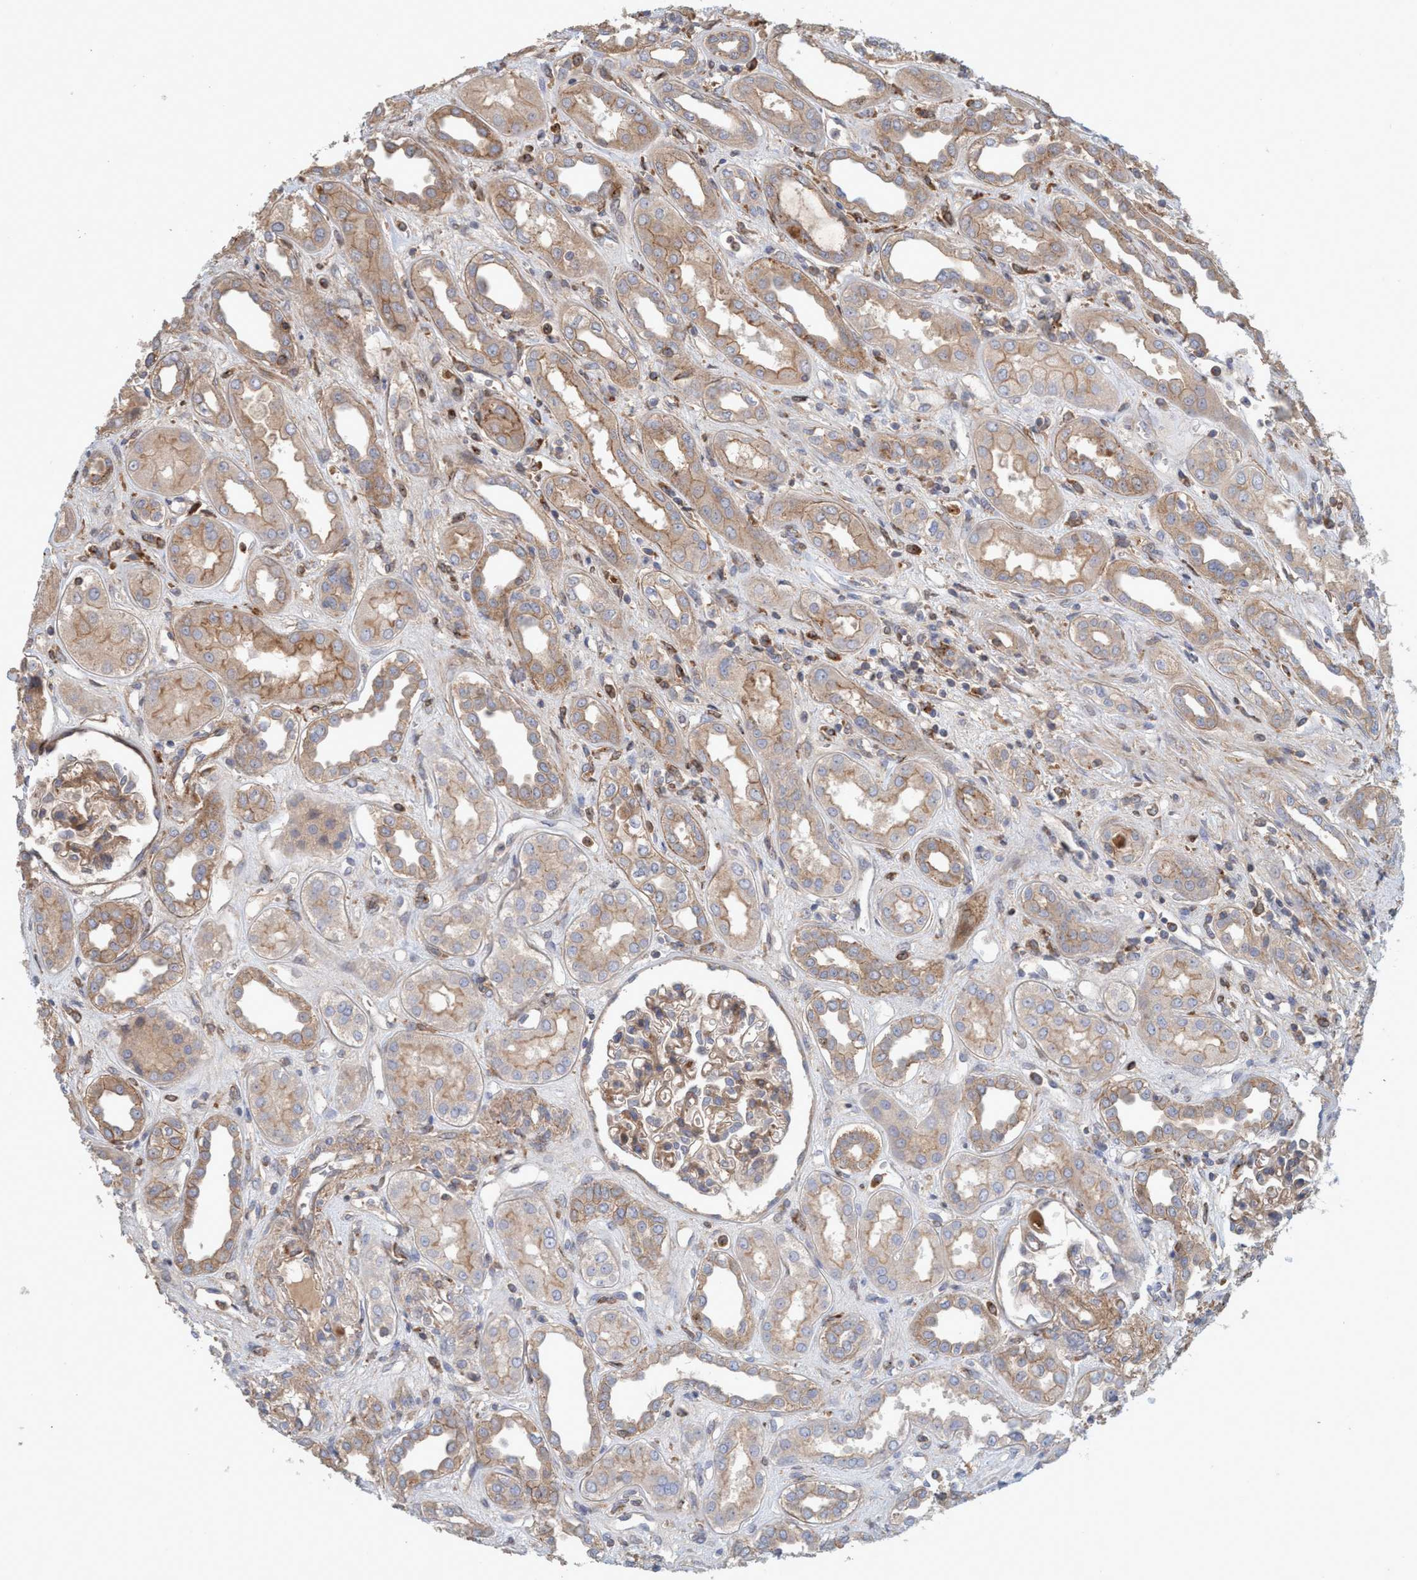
{"staining": {"intensity": "moderate", "quantity": ">75%", "location": "cytoplasmic/membranous"}, "tissue": "kidney", "cell_type": "Cells in glomeruli", "image_type": "normal", "snomed": [{"axis": "morphology", "description": "Normal tissue, NOS"}, {"axis": "topography", "description": "Kidney"}], "caption": "Protein expression analysis of unremarkable human kidney reveals moderate cytoplasmic/membranous positivity in about >75% of cells in glomeruli.", "gene": "SPECC1", "patient": {"sex": "male", "age": 59}}